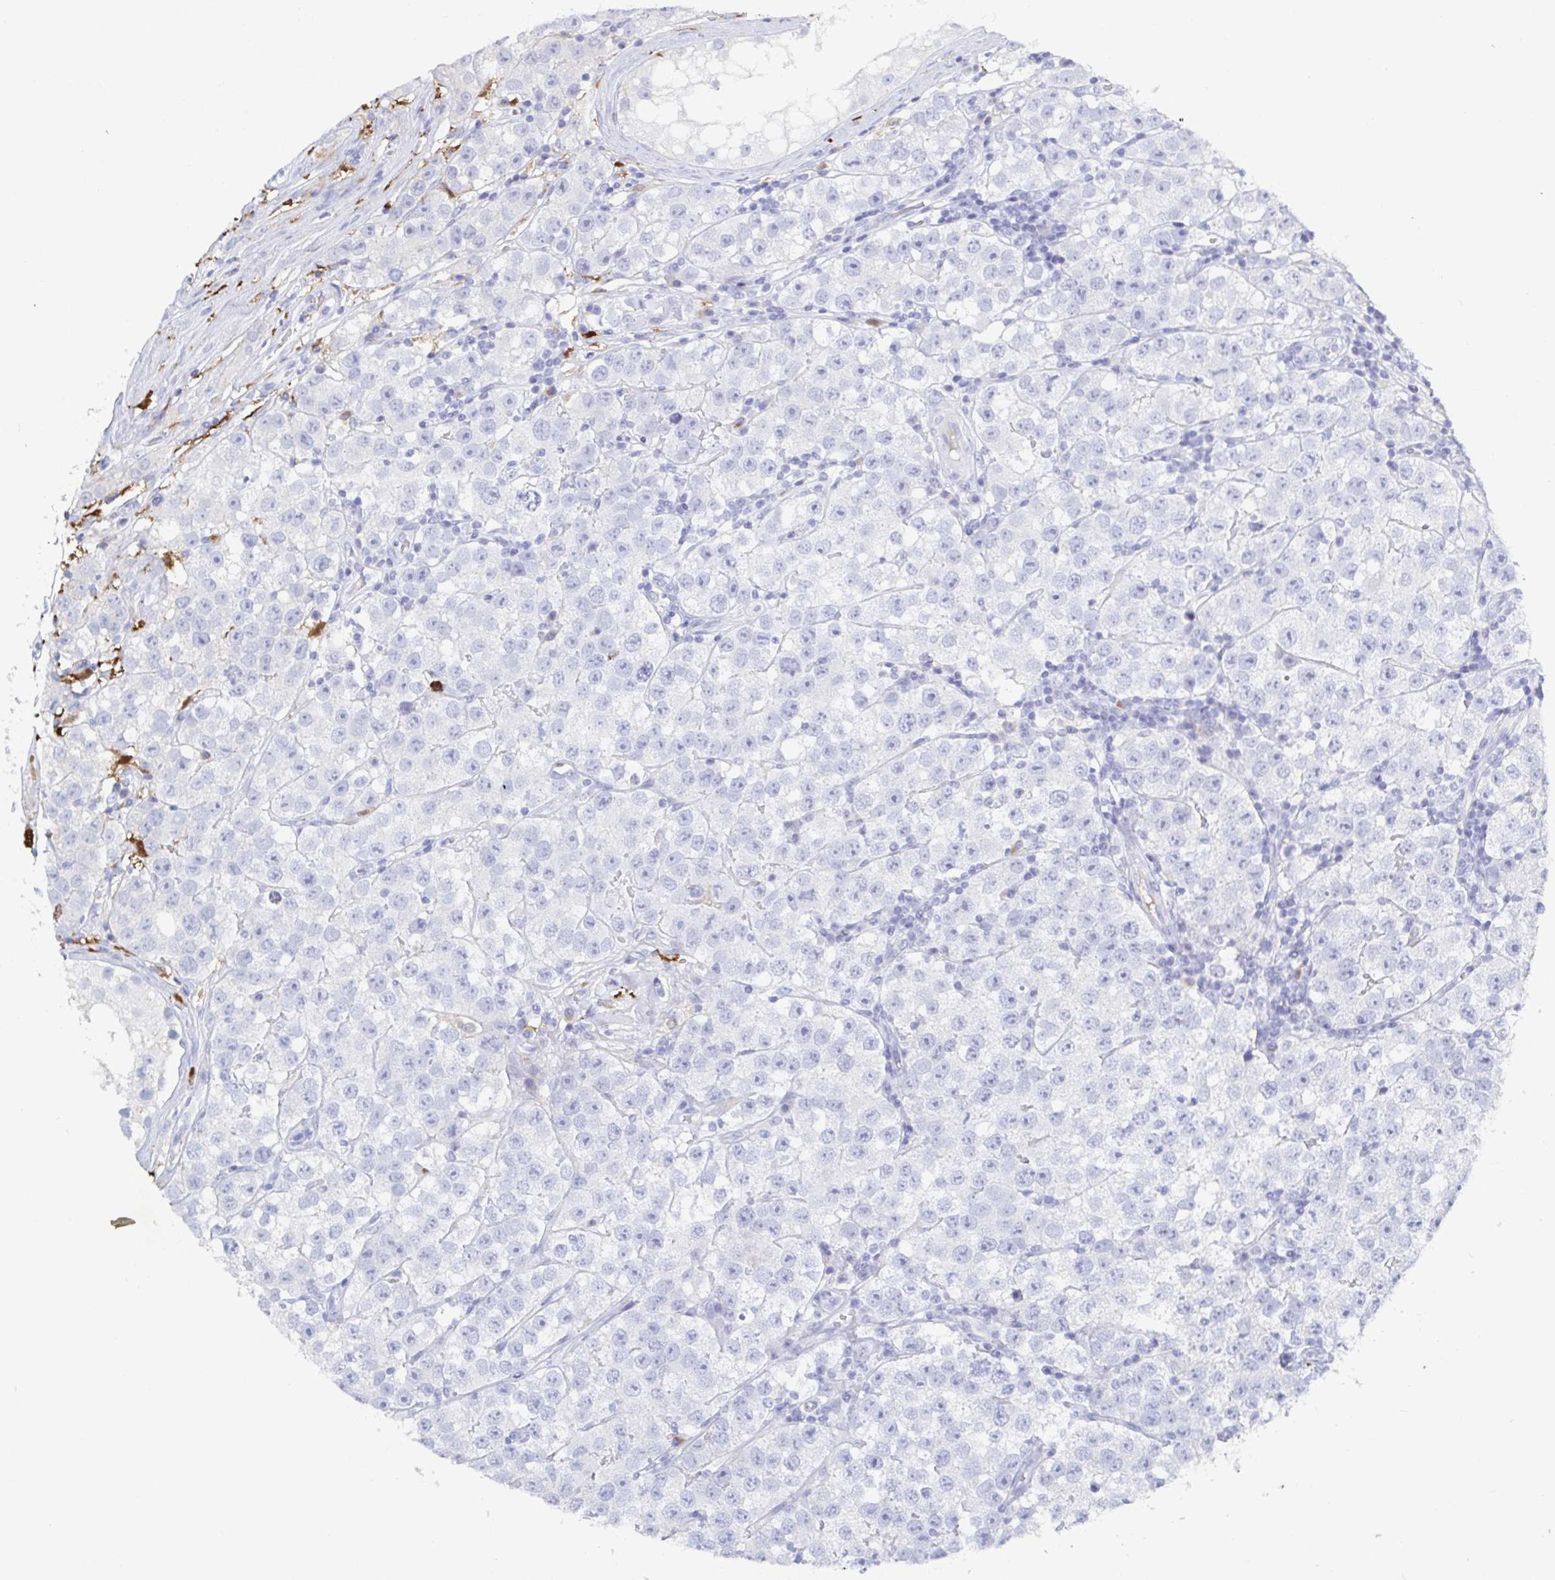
{"staining": {"intensity": "negative", "quantity": "none", "location": "none"}, "tissue": "testis cancer", "cell_type": "Tumor cells", "image_type": "cancer", "snomed": [{"axis": "morphology", "description": "Seminoma, NOS"}, {"axis": "topography", "description": "Testis"}], "caption": "Immunohistochemical staining of human testis cancer reveals no significant positivity in tumor cells.", "gene": "OR2A4", "patient": {"sex": "male", "age": 34}}